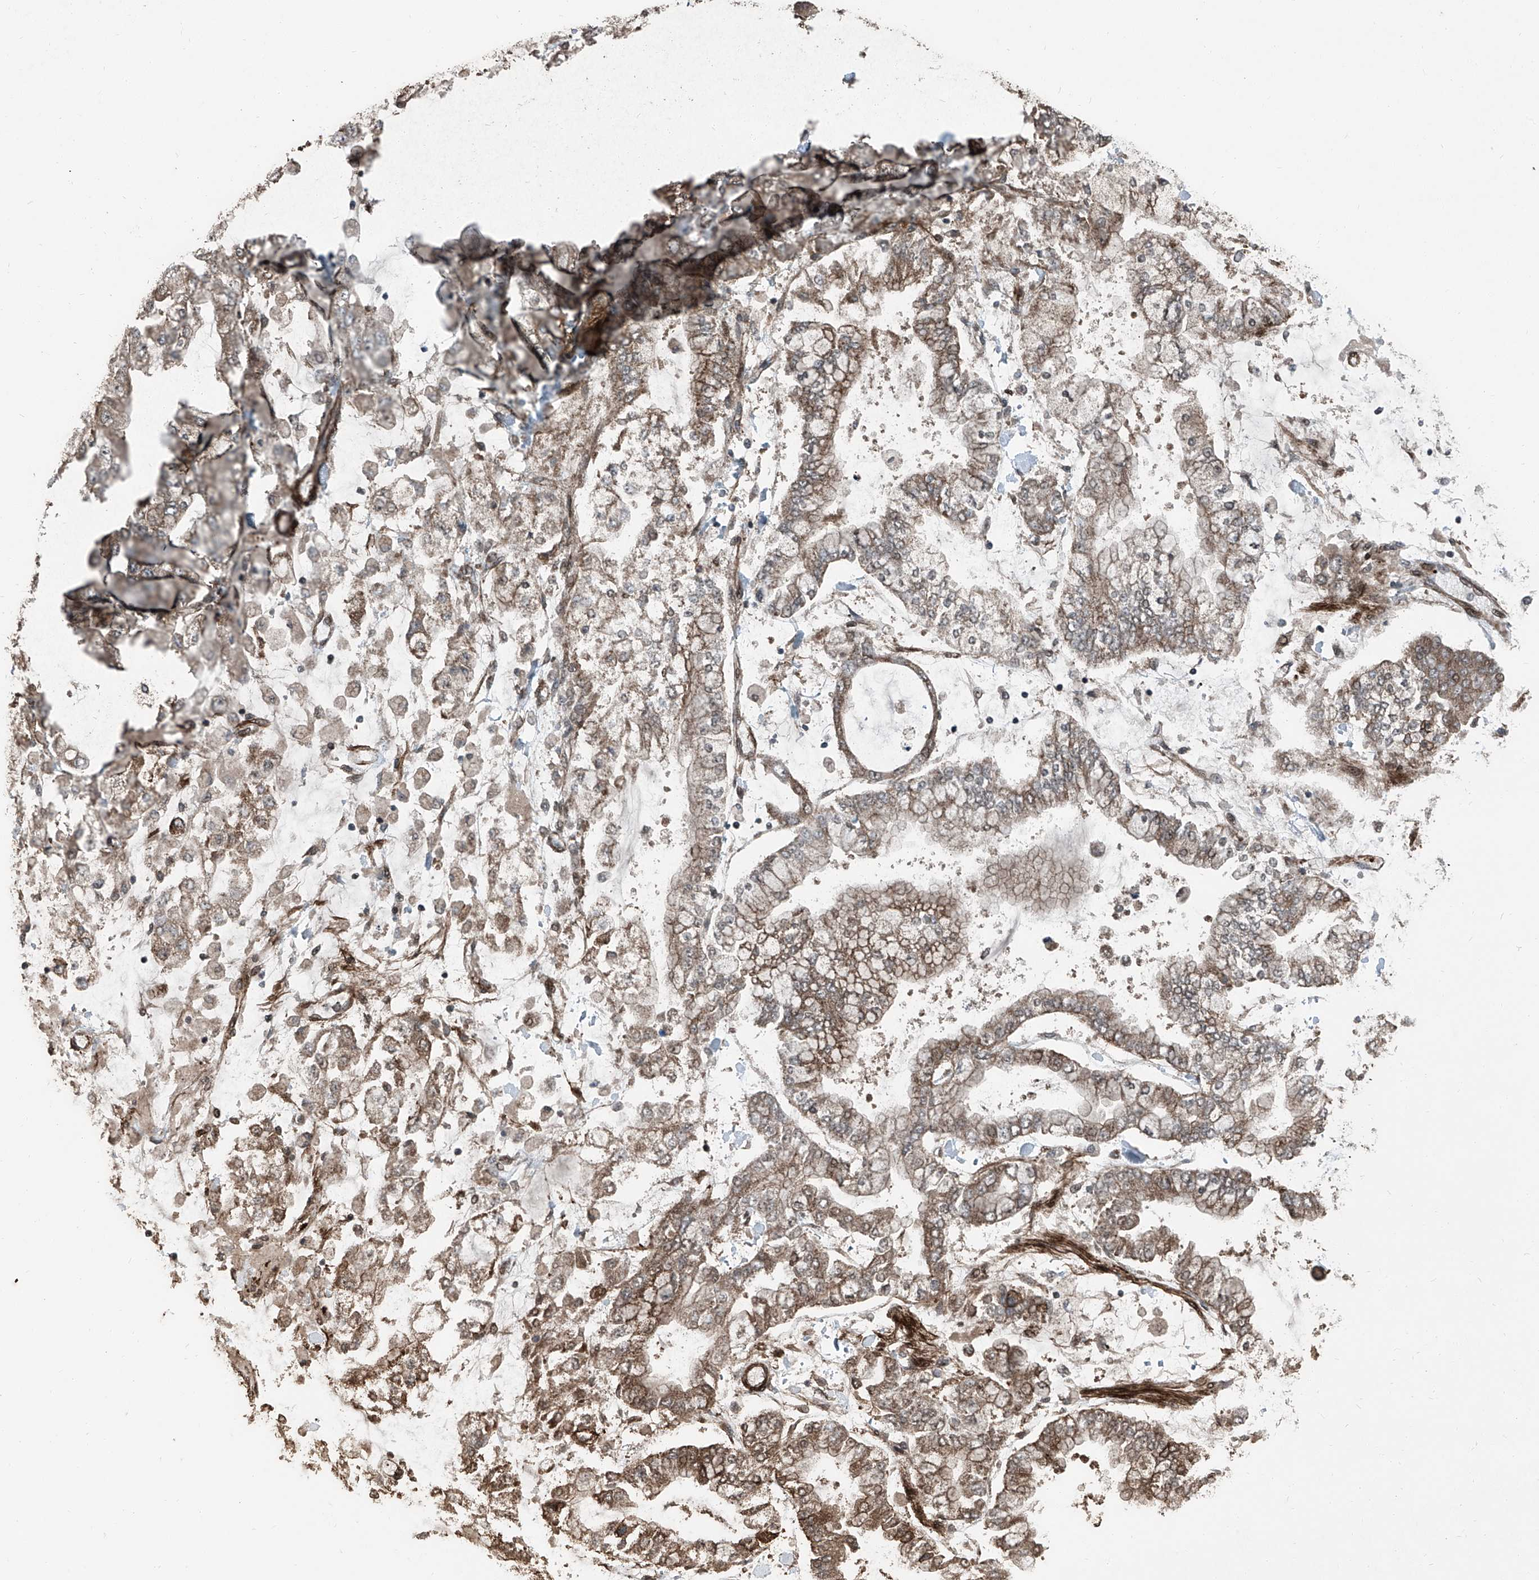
{"staining": {"intensity": "moderate", "quantity": ">75%", "location": "cytoplasmic/membranous"}, "tissue": "stomach cancer", "cell_type": "Tumor cells", "image_type": "cancer", "snomed": [{"axis": "morphology", "description": "Normal tissue, NOS"}, {"axis": "morphology", "description": "Adenocarcinoma, NOS"}, {"axis": "topography", "description": "Stomach, upper"}, {"axis": "topography", "description": "Stomach"}], "caption": "Stomach adenocarcinoma tissue shows moderate cytoplasmic/membranous expression in approximately >75% of tumor cells (IHC, brightfield microscopy, high magnification).", "gene": "ZNF570", "patient": {"sex": "male", "age": 76}}